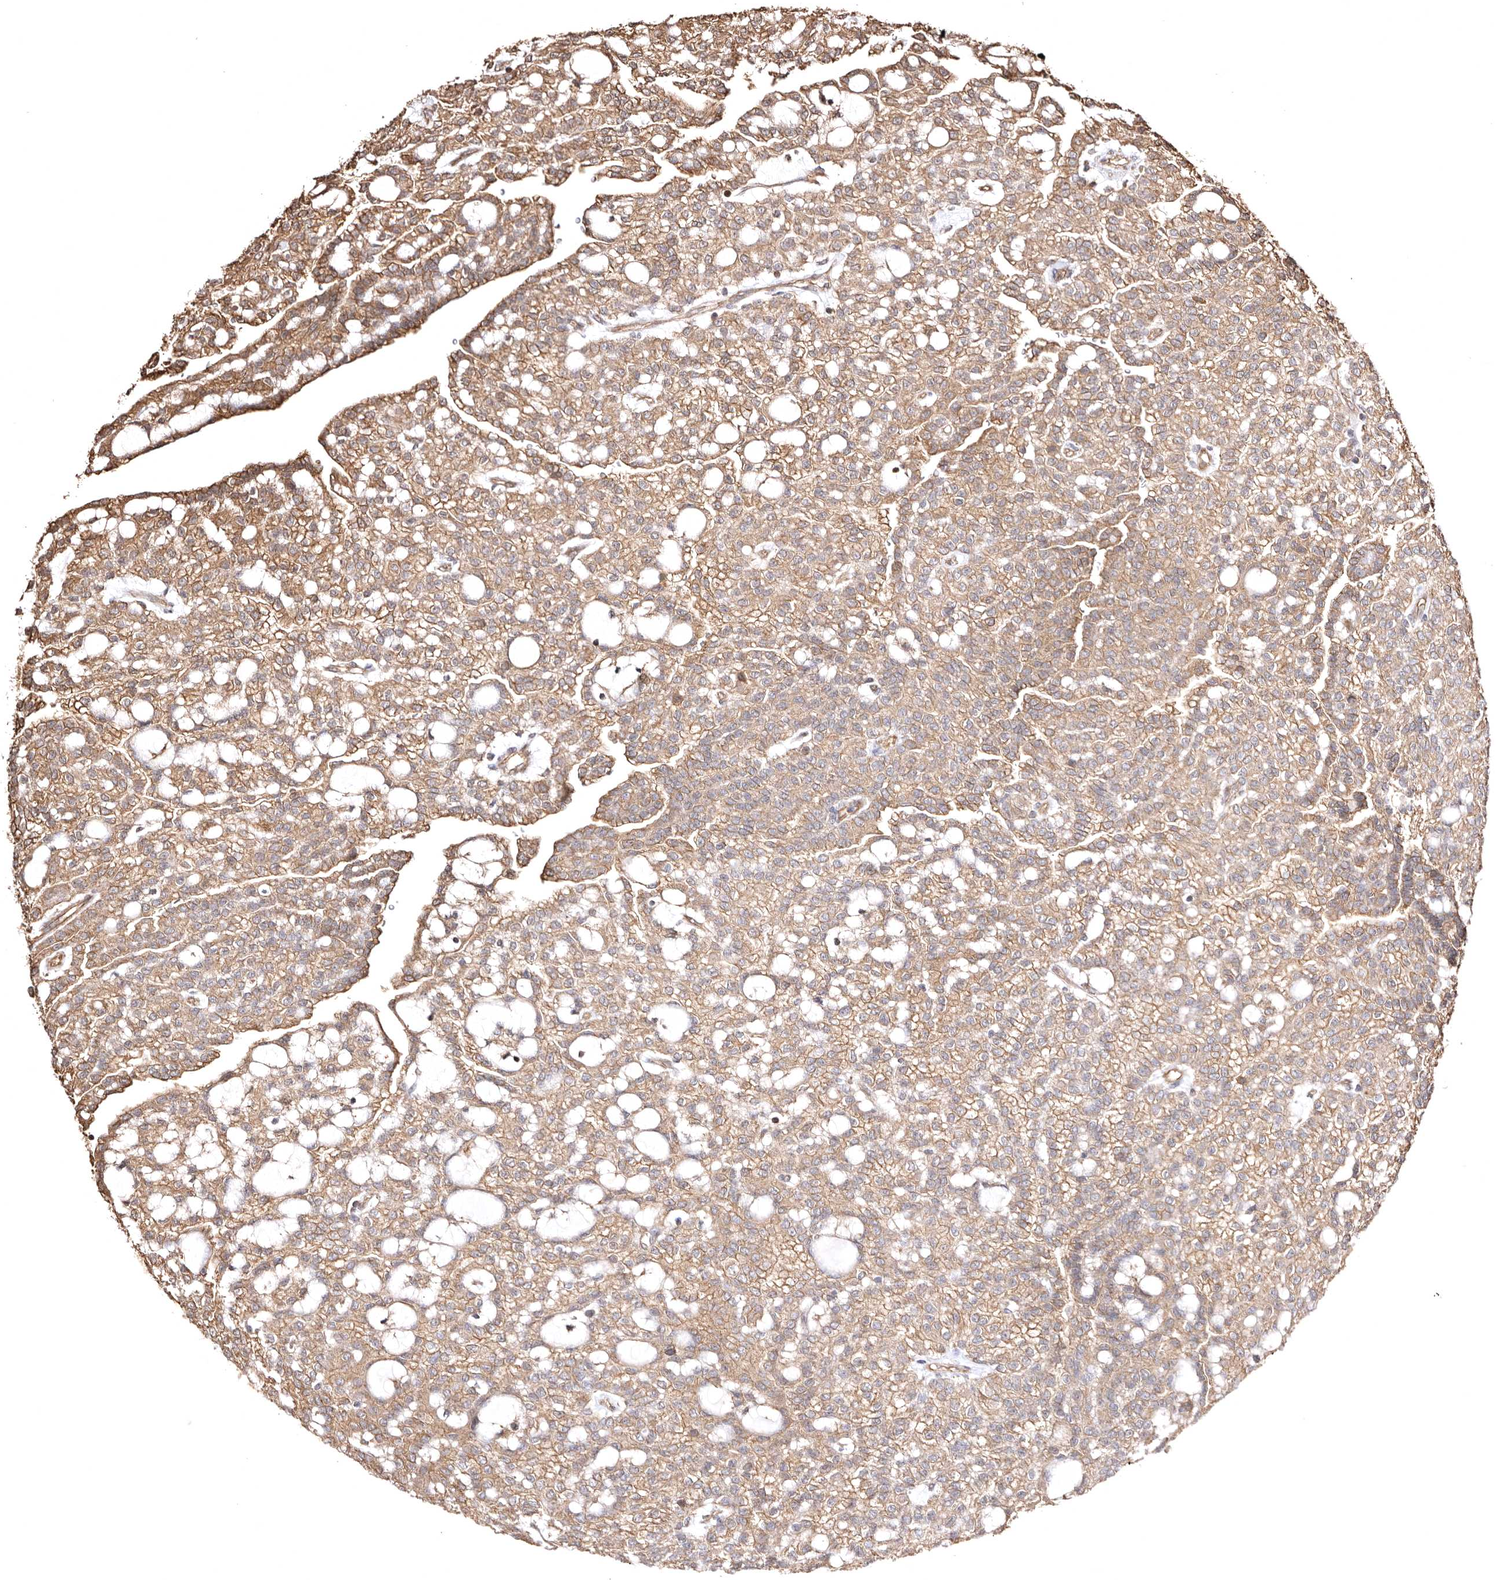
{"staining": {"intensity": "moderate", "quantity": ">75%", "location": "cytoplasmic/membranous"}, "tissue": "renal cancer", "cell_type": "Tumor cells", "image_type": "cancer", "snomed": [{"axis": "morphology", "description": "Adenocarcinoma, NOS"}, {"axis": "topography", "description": "Kidney"}], "caption": "High-magnification brightfield microscopy of renal cancer stained with DAB (brown) and counterstained with hematoxylin (blue). tumor cells exhibit moderate cytoplasmic/membranous positivity is seen in about>75% of cells. (Stains: DAB (3,3'-diaminobenzidine) in brown, nuclei in blue, Microscopy: brightfield microscopy at high magnification).", "gene": "MACC1", "patient": {"sex": "male", "age": 63}}